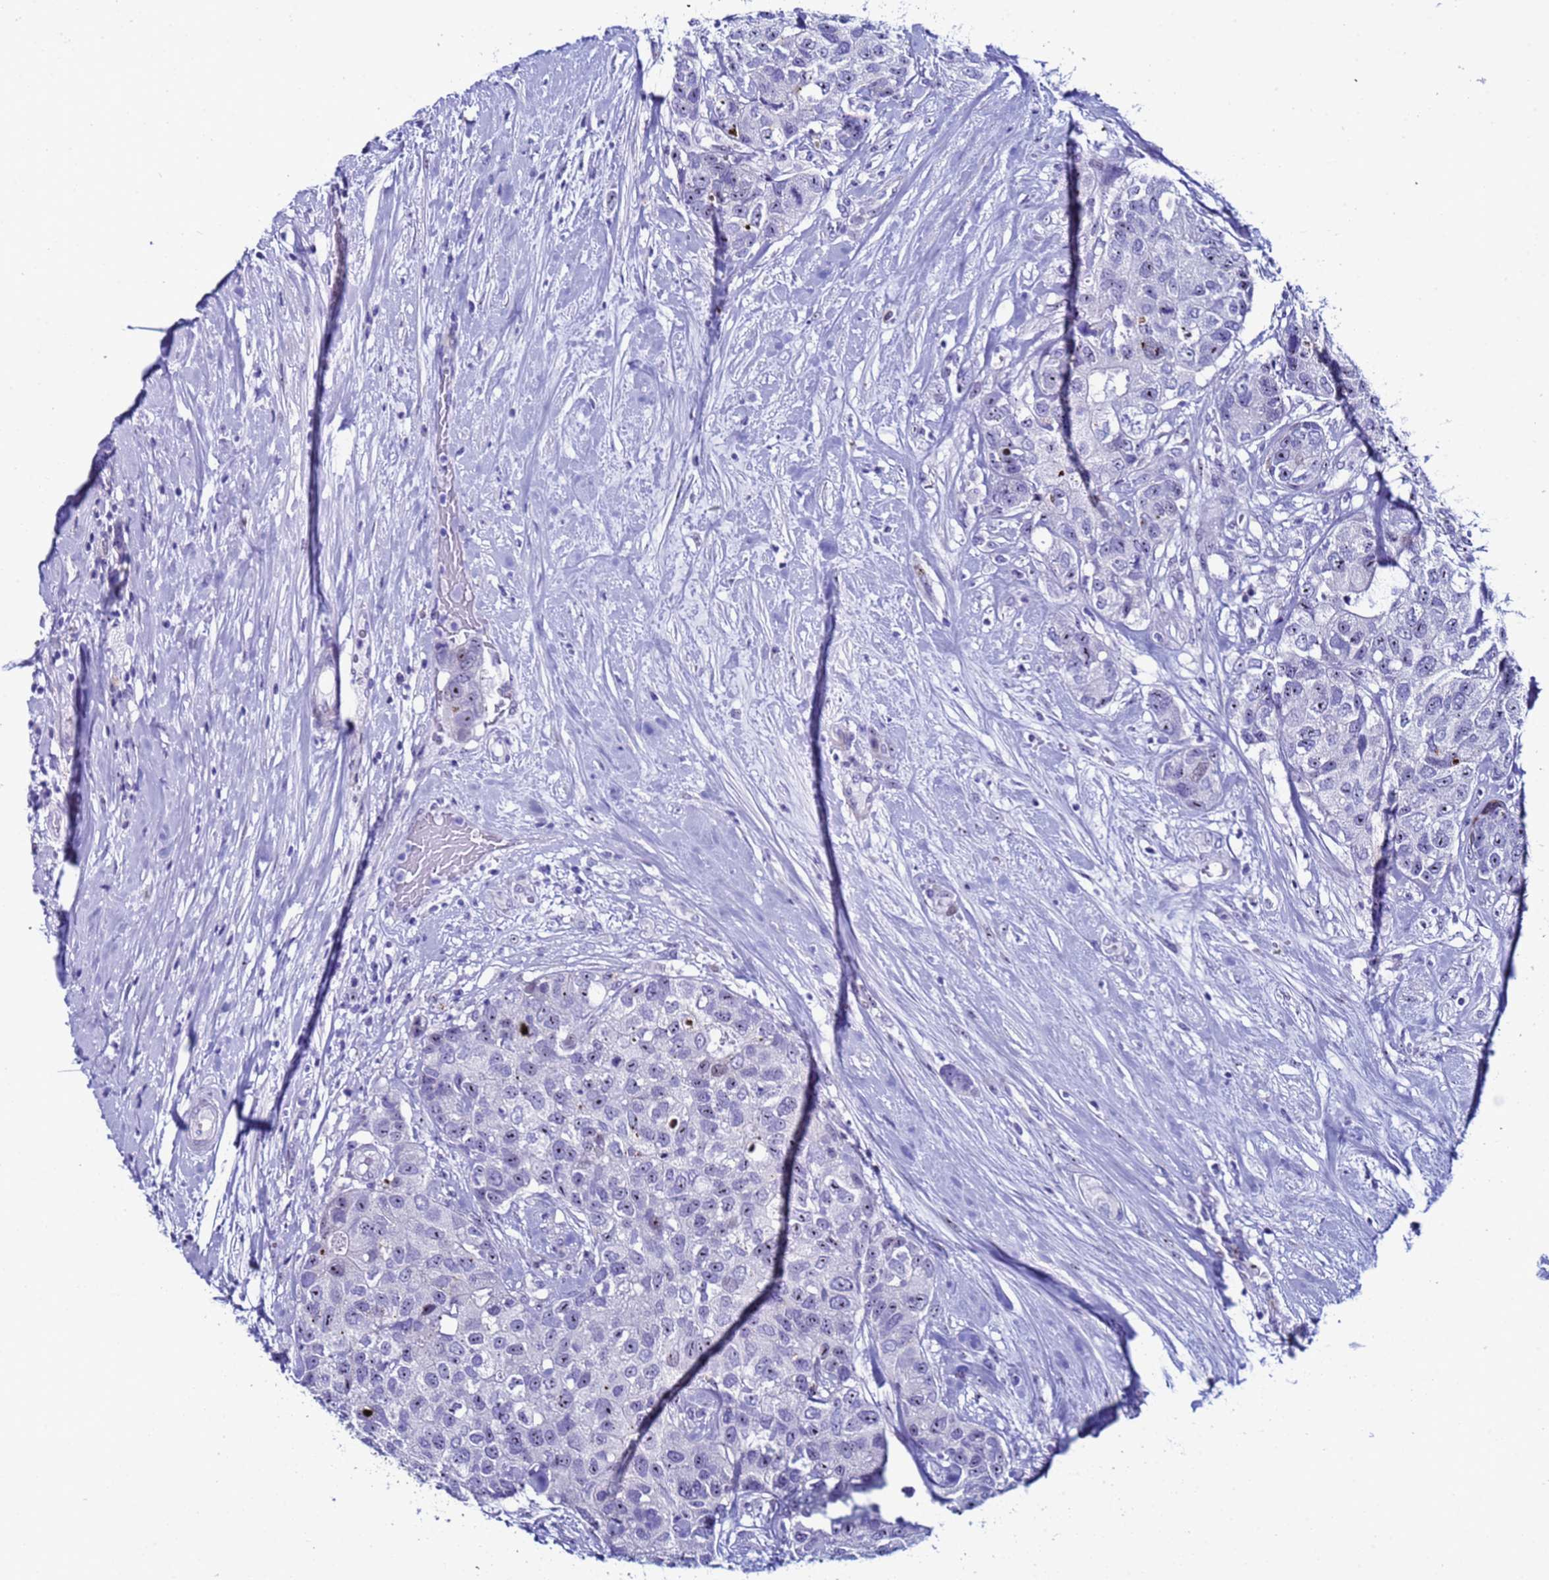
{"staining": {"intensity": "negative", "quantity": "none", "location": "none"}, "tissue": "breast cancer", "cell_type": "Tumor cells", "image_type": "cancer", "snomed": [{"axis": "morphology", "description": "Duct carcinoma"}, {"axis": "topography", "description": "Breast"}], "caption": "High power microscopy image of an immunohistochemistry histopathology image of breast intraductal carcinoma, revealing no significant expression in tumor cells. (DAB immunohistochemistry (IHC), high magnification).", "gene": "POP5", "patient": {"sex": "female", "age": 62}}